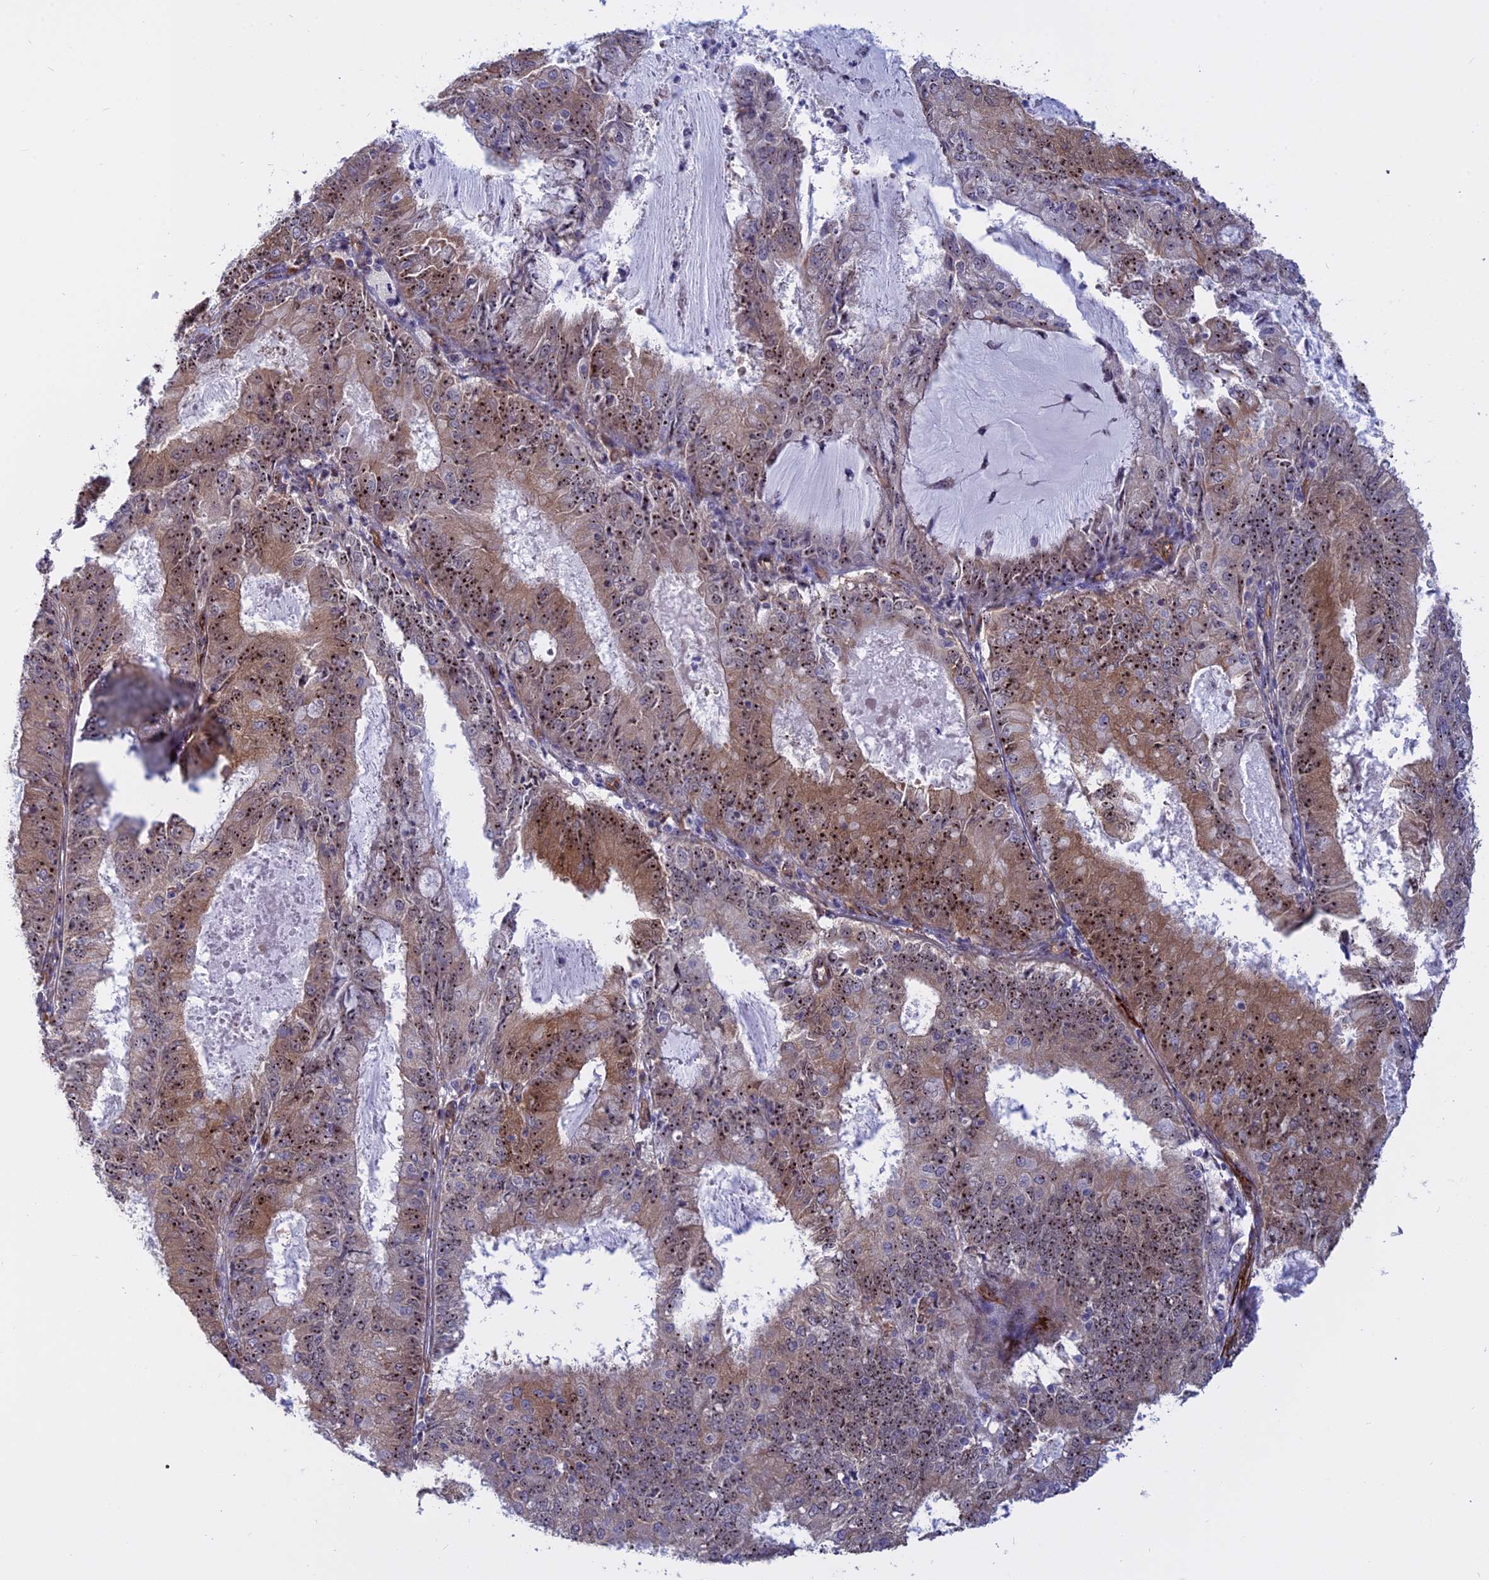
{"staining": {"intensity": "moderate", "quantity": ">75%", "location": "cytoplasmic/membranous,nuclear"}, "tissue": "endometrial cancer", "cell_type": "Tumor cells", "image_type": "cancer", "snomed": [{"axis": "morphology", "description": "Adenocarcinoma, NOS"}, {"axis": "topography", "description": "Endometrium"}], "caption": "High-magnification brightfield microscopy of endometrial cancer (adenocarcinoma) stained with DAB (brown) and counterstained with hematoxylin (blue). tumor cells exhibit moderate cytoplasmic/membranous and nuclear expression is appreciated in about>75% of cells.", "gene": "DBNDD1", "patient": {"sex": "female", "age": 57}}